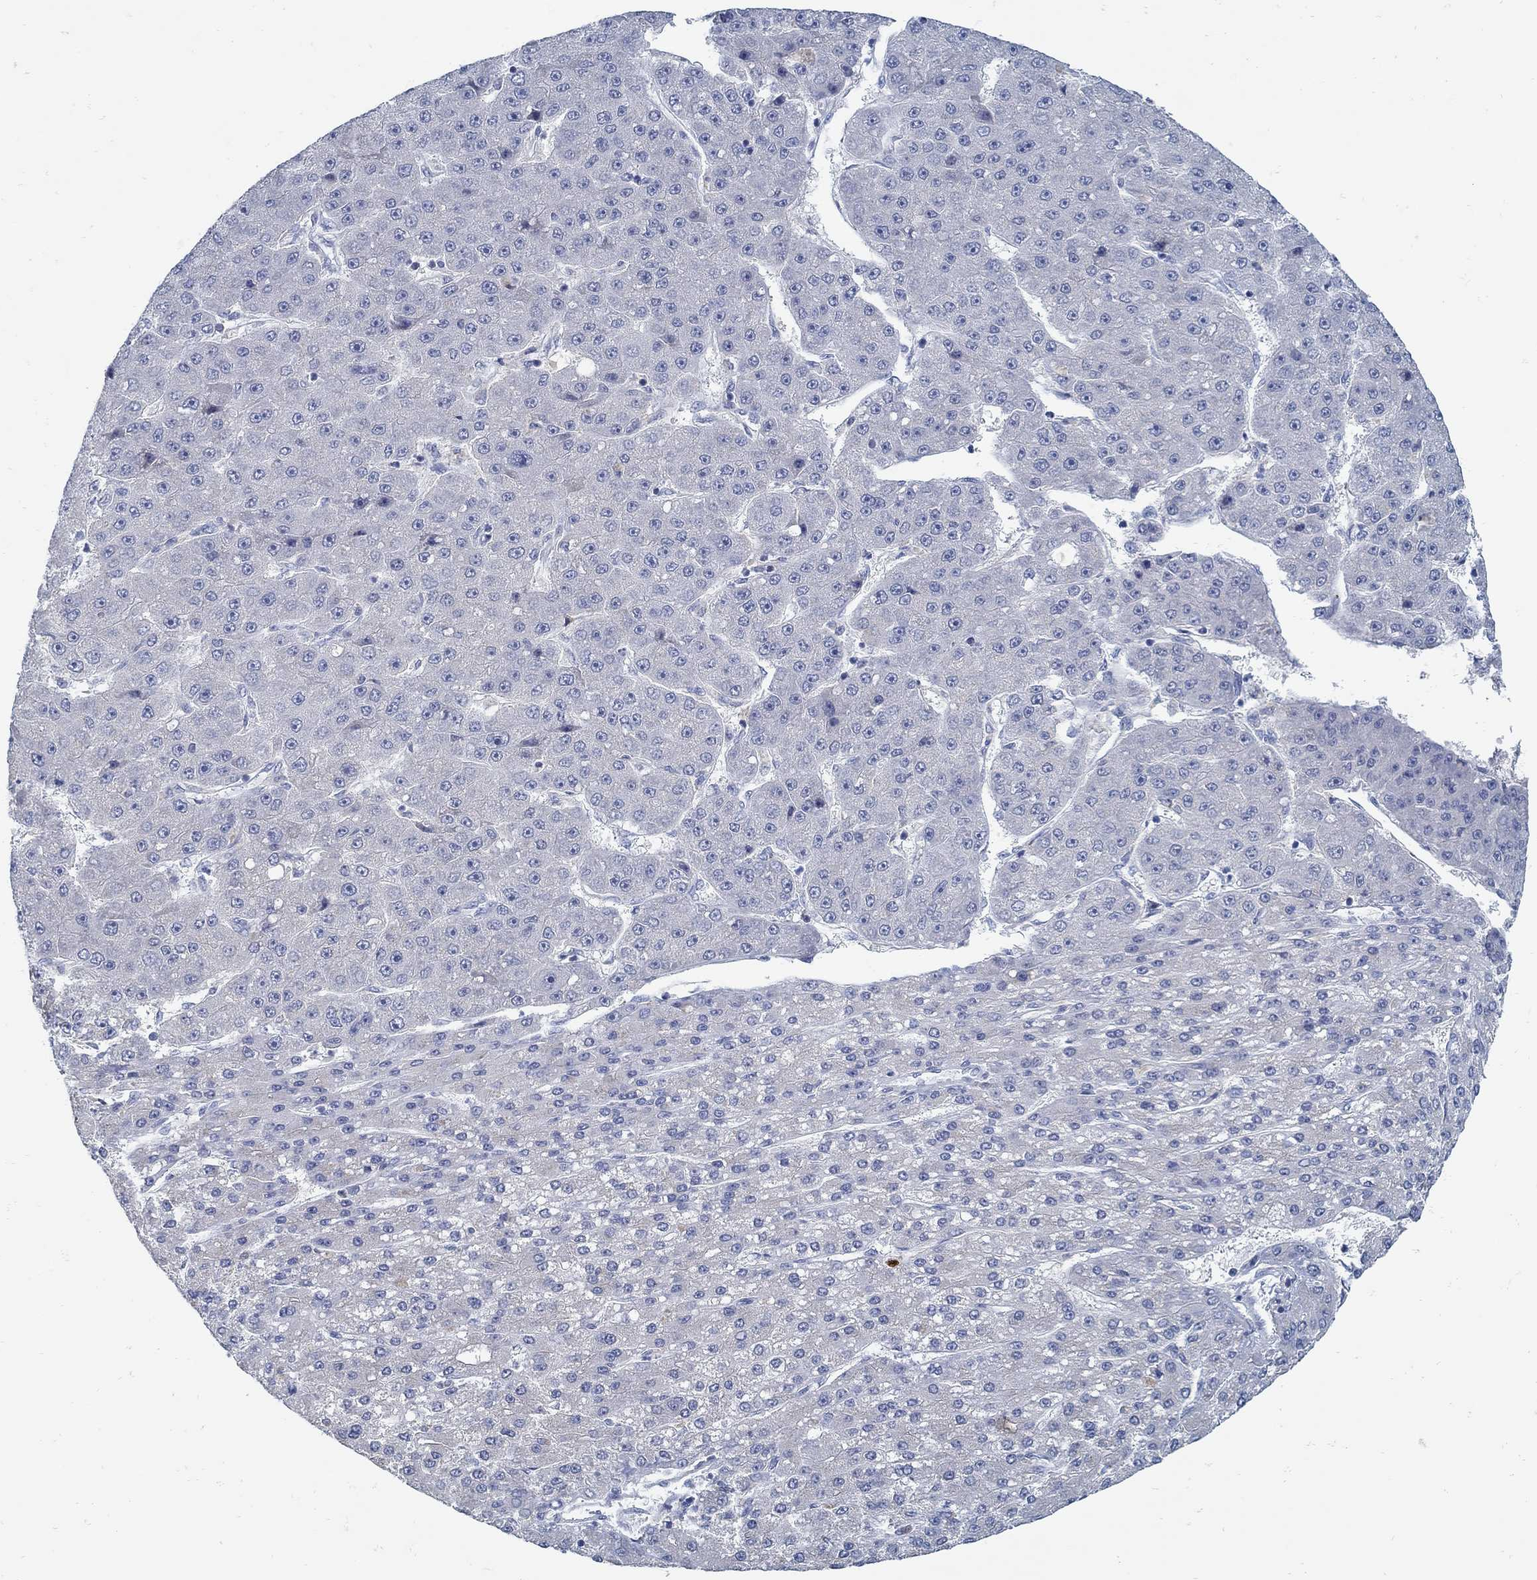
{"staining": {"intensity": "negative", "quantity": "none", "location": "none"}, "tissue": "liver cancer", "cell_type": "Tumor cells", "image_type": "cancer", "snomed": [{"axis": "morphology", "description": "Carcinoma, Hepatocellular, NOS"}, {"axis": "topography", "description": "Liver"}], "caption": "Immunohistochemistry of liver cancer displays no positivity in tumor cells. (Stains: DAB immunohistochemistry (IHC) with hematoxylin counter stain, Microscopy: brightfield microscopy at high magnification).", "gene": "ZFAND4", "patient": {"sex": "male", "age": 67}}